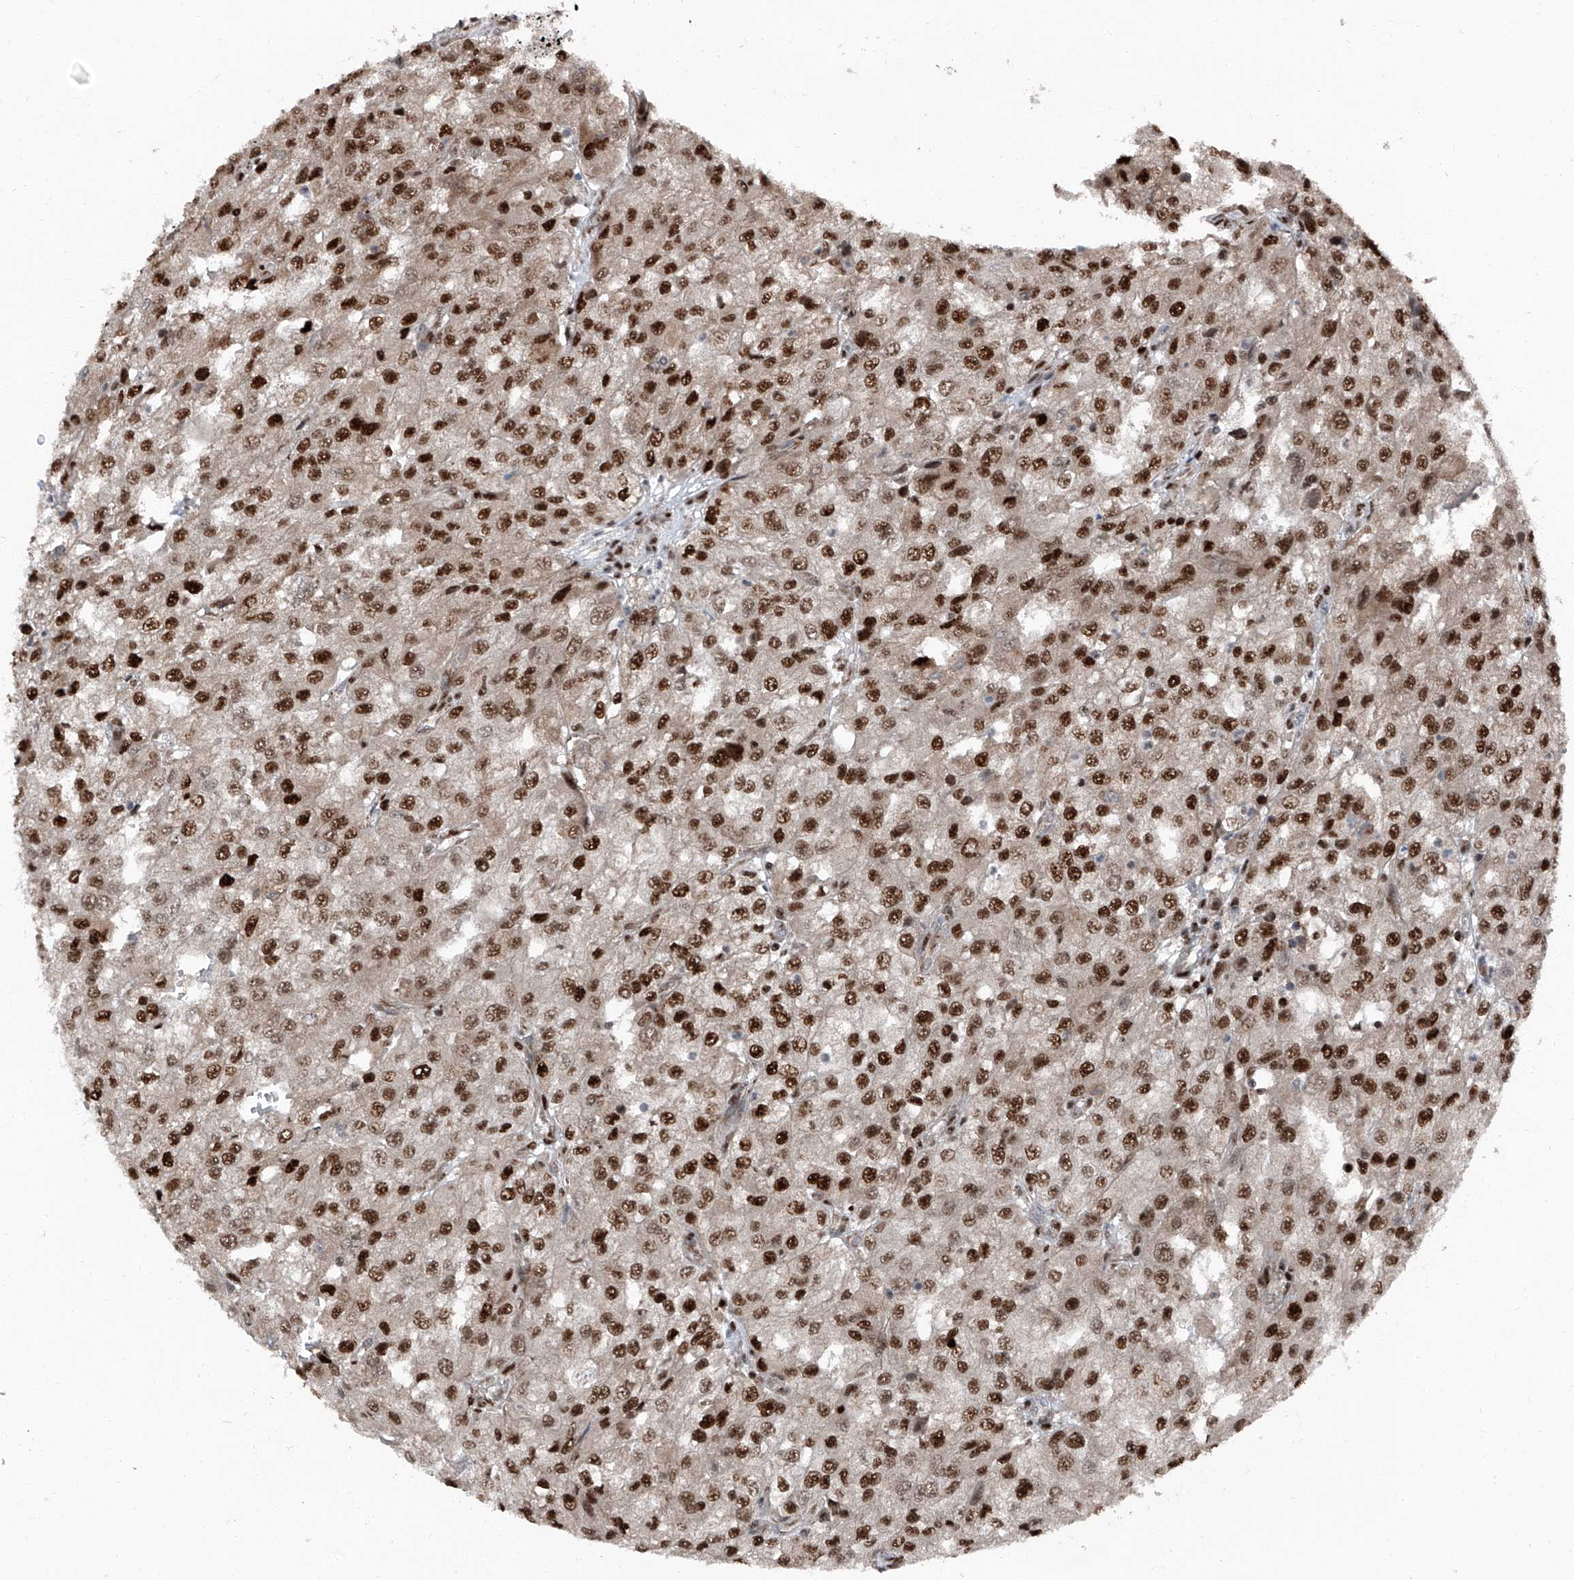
{"staining": {"intensity": "strong", "quantity": ">75%", "location": "nuclear"}, "tissue": "renal cancer", "cell_type": "Tumor cells", "image_type": "cancer", "snomed": [{"axis": "morphology", "description": "Adenocarcinoma, NOS"}, {"axis": "topography", "description": "Kidney"}], "caption": "This micrograph reveals IHC staining of renal adenocarcinoma, with high strong nuclear expression in about >75% of tumor cells.", "gene": "FKBP5", "patient": {"sex": "female", "age": 54}}